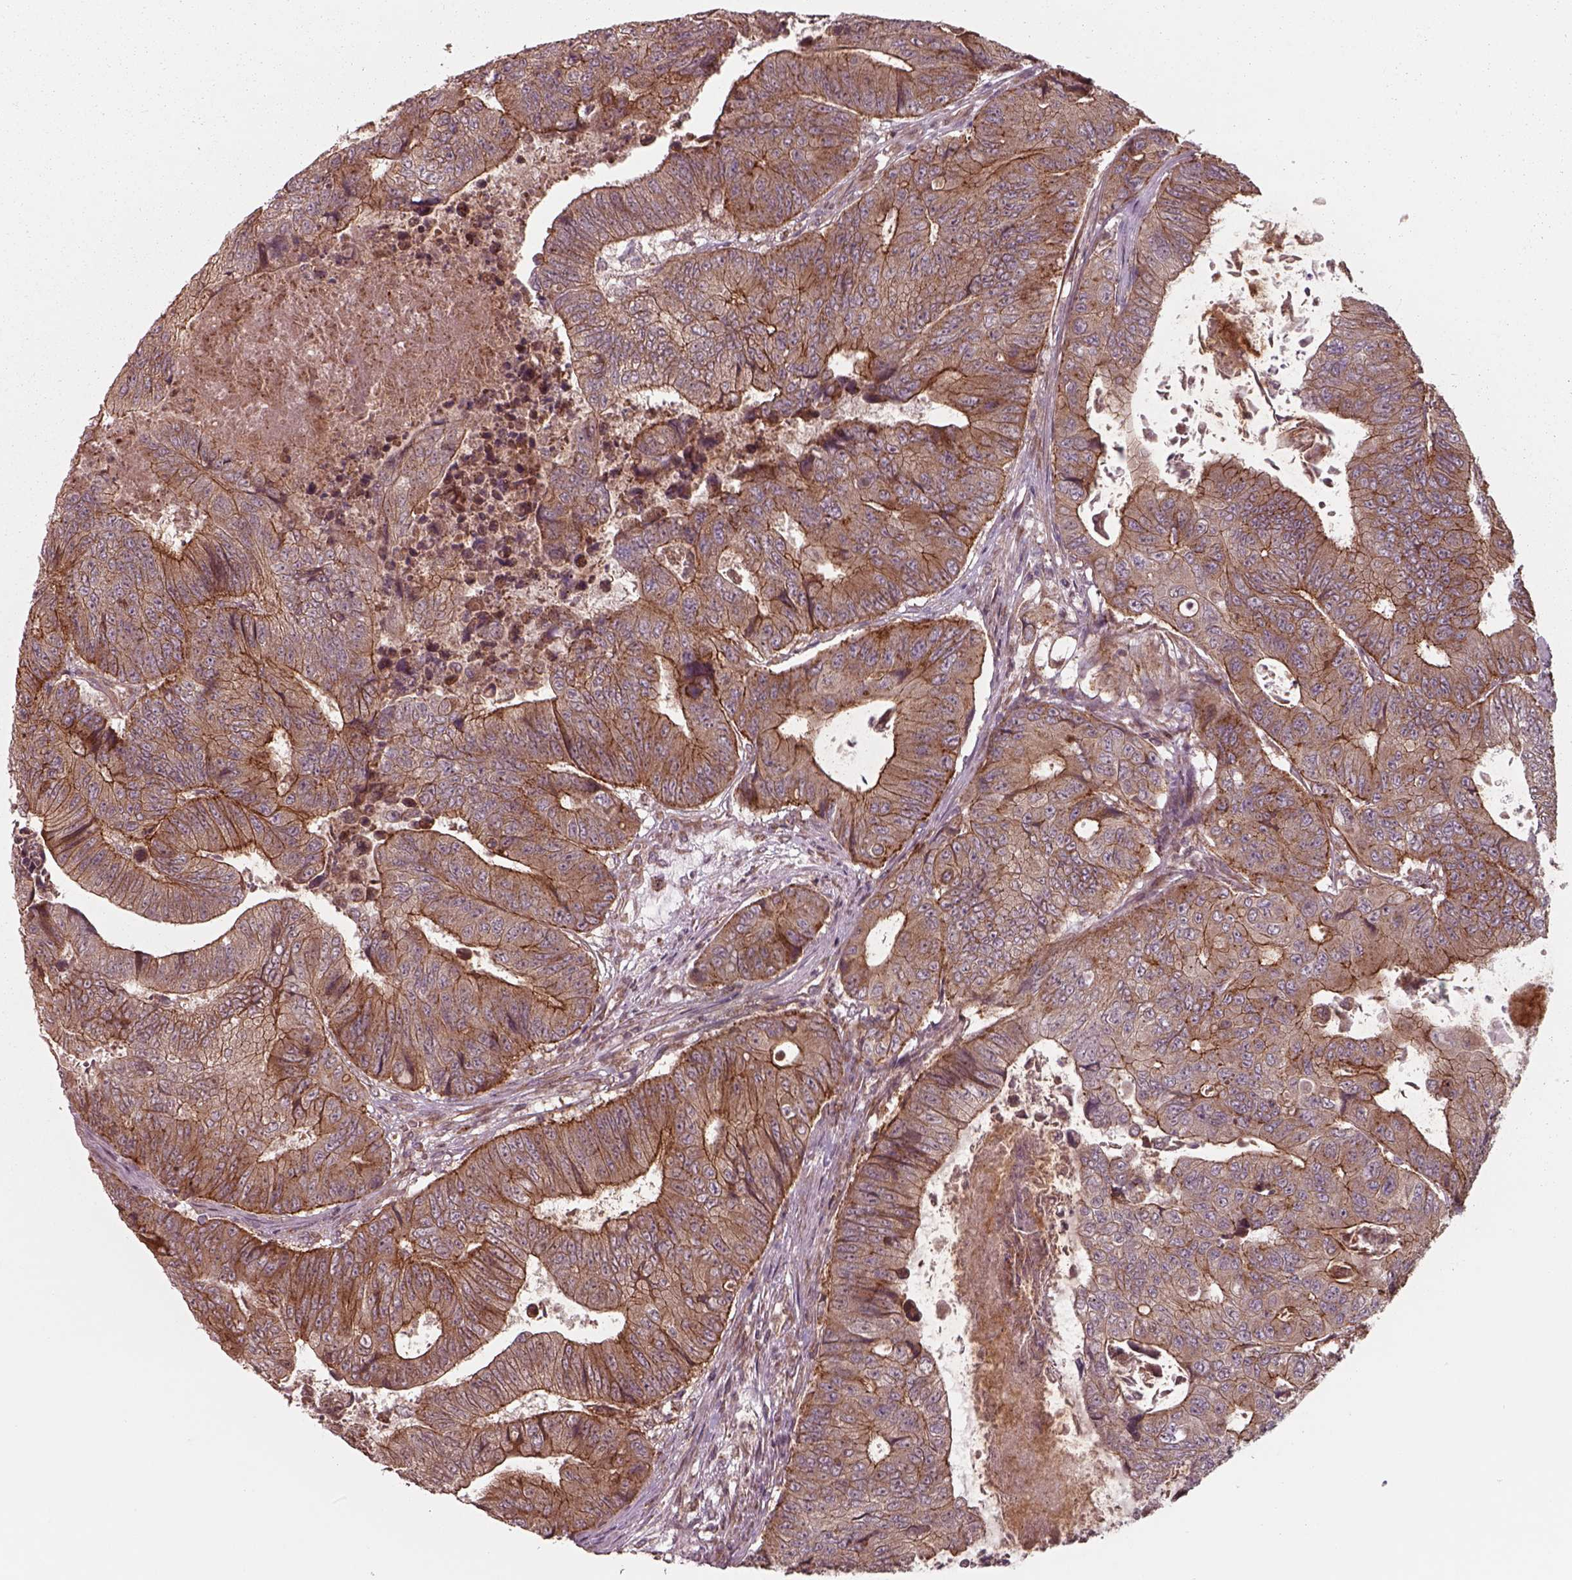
{"staining": {"intensity": "moderate", "quantity": ">75%", "location": "cytoplasmic/membranous"}, "tissue": "colorectal cancer", "cell_type": "Tumor cells", "image_type": "cancer", "snomed": [{"axis": "morphology", "description": "Adenocarcinoma, NOS"}, {"axis": "topography", "description": "Colon"}], "caption": "This histopathology image demonstrates colorectal cancer (adenocarcinoma) stained with immunohistochemistry (IHC) to label a protein in brown. The cytoplasmic/membranous of tumor cells show moderate positivity for the protein. Nuclei are counter-stained blue.", "gene": "CHMP3", "patient": {"sex": "female", "age": 48}}